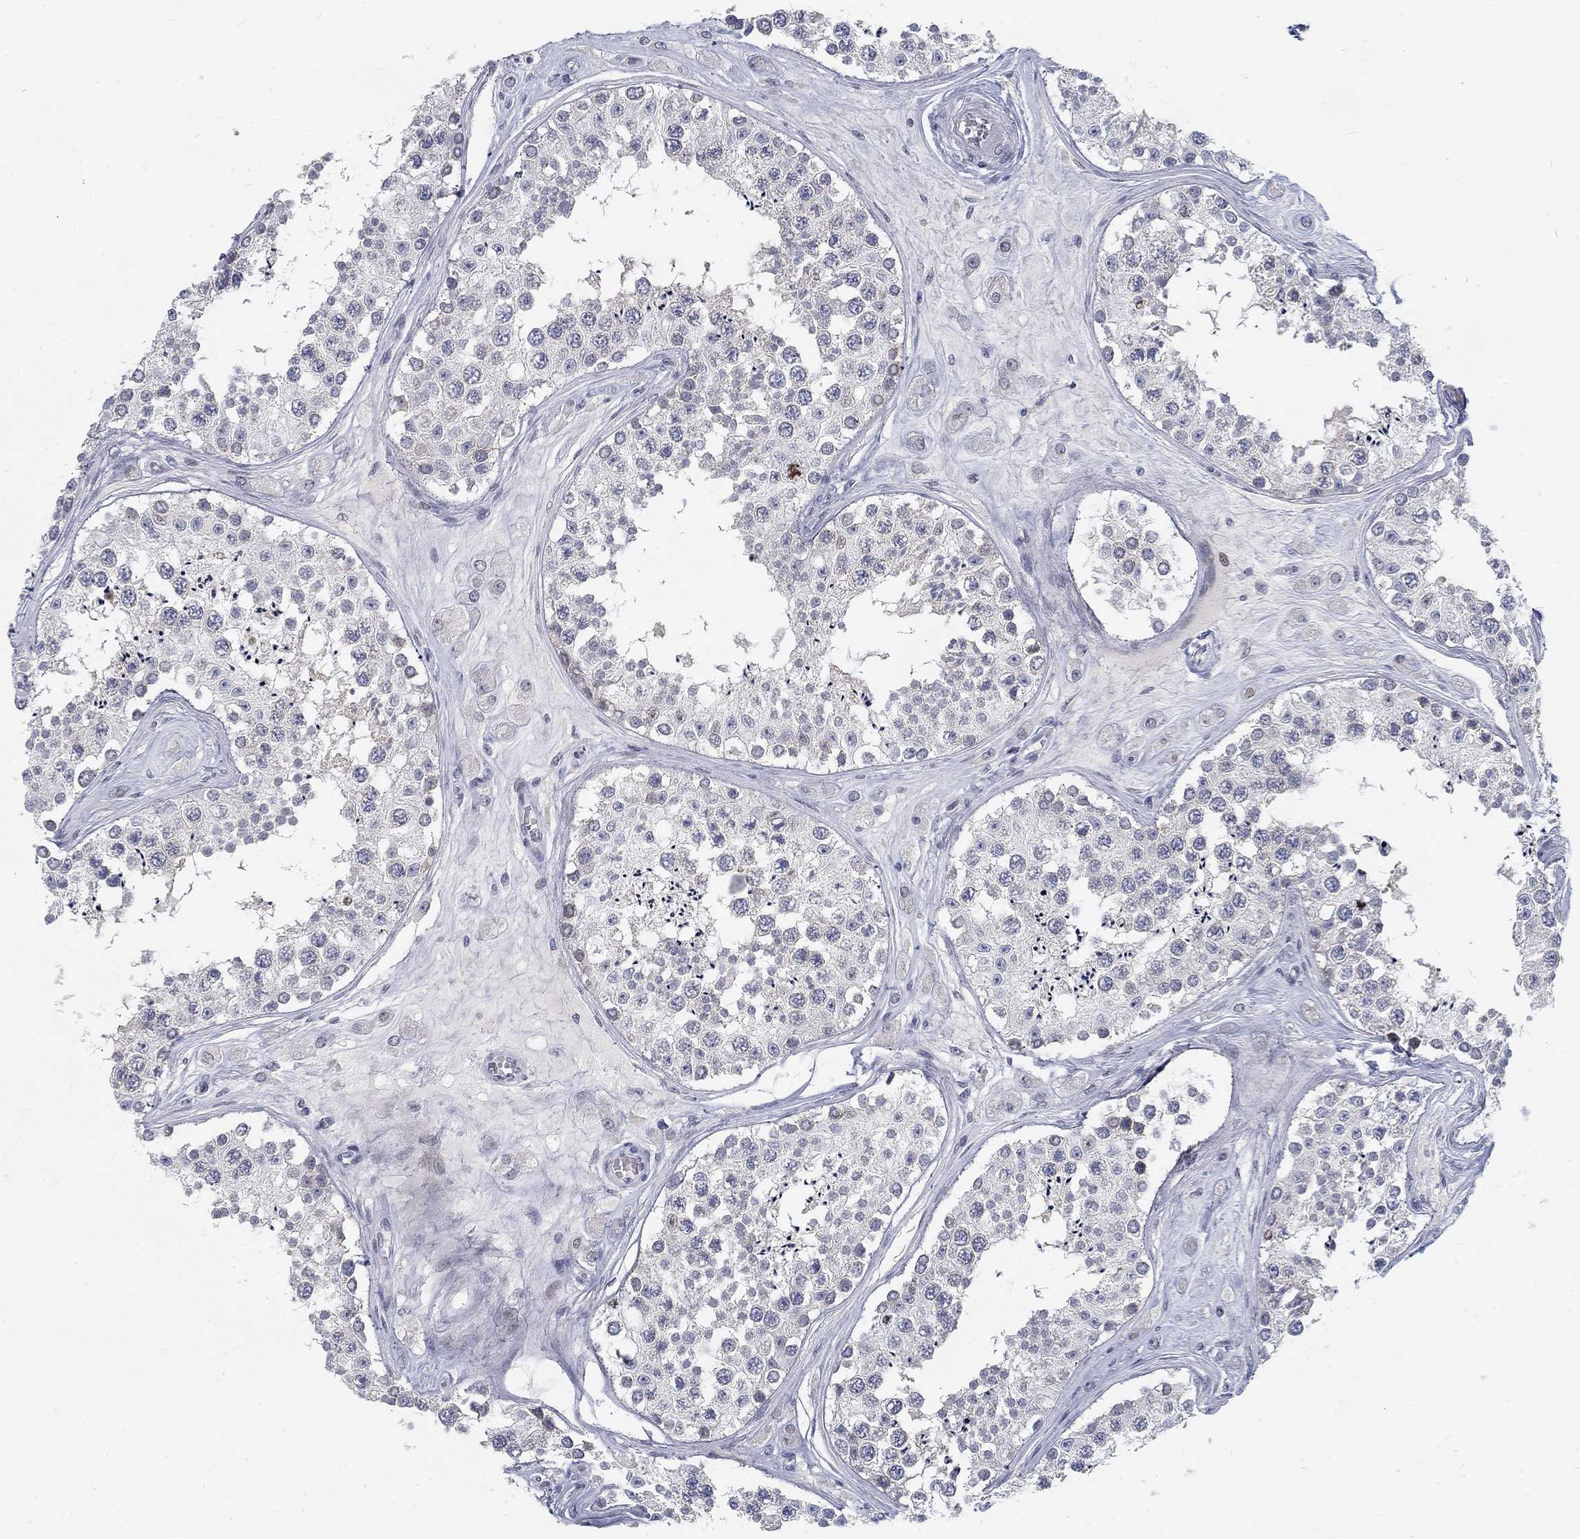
{"staining": {"intensity": "weak", "quantity": "<25%", "location": "cytoplasmic/membranous"}, "tissue": "testis", "cell_type": "Cells in seminiferous ducts", "image_type": "normal", "snomed": [{"axis": "morphology", "description": "Normal tissue, NOS"}, {"axis": "topography", "description": "Testis"}], "caption": "The immunohistochemistry histopathology image has no significant expression in cells in seminiferous ducts of testis.", "gene": "ATP1A3", "patient": {"sex": "male", "age": 25}}